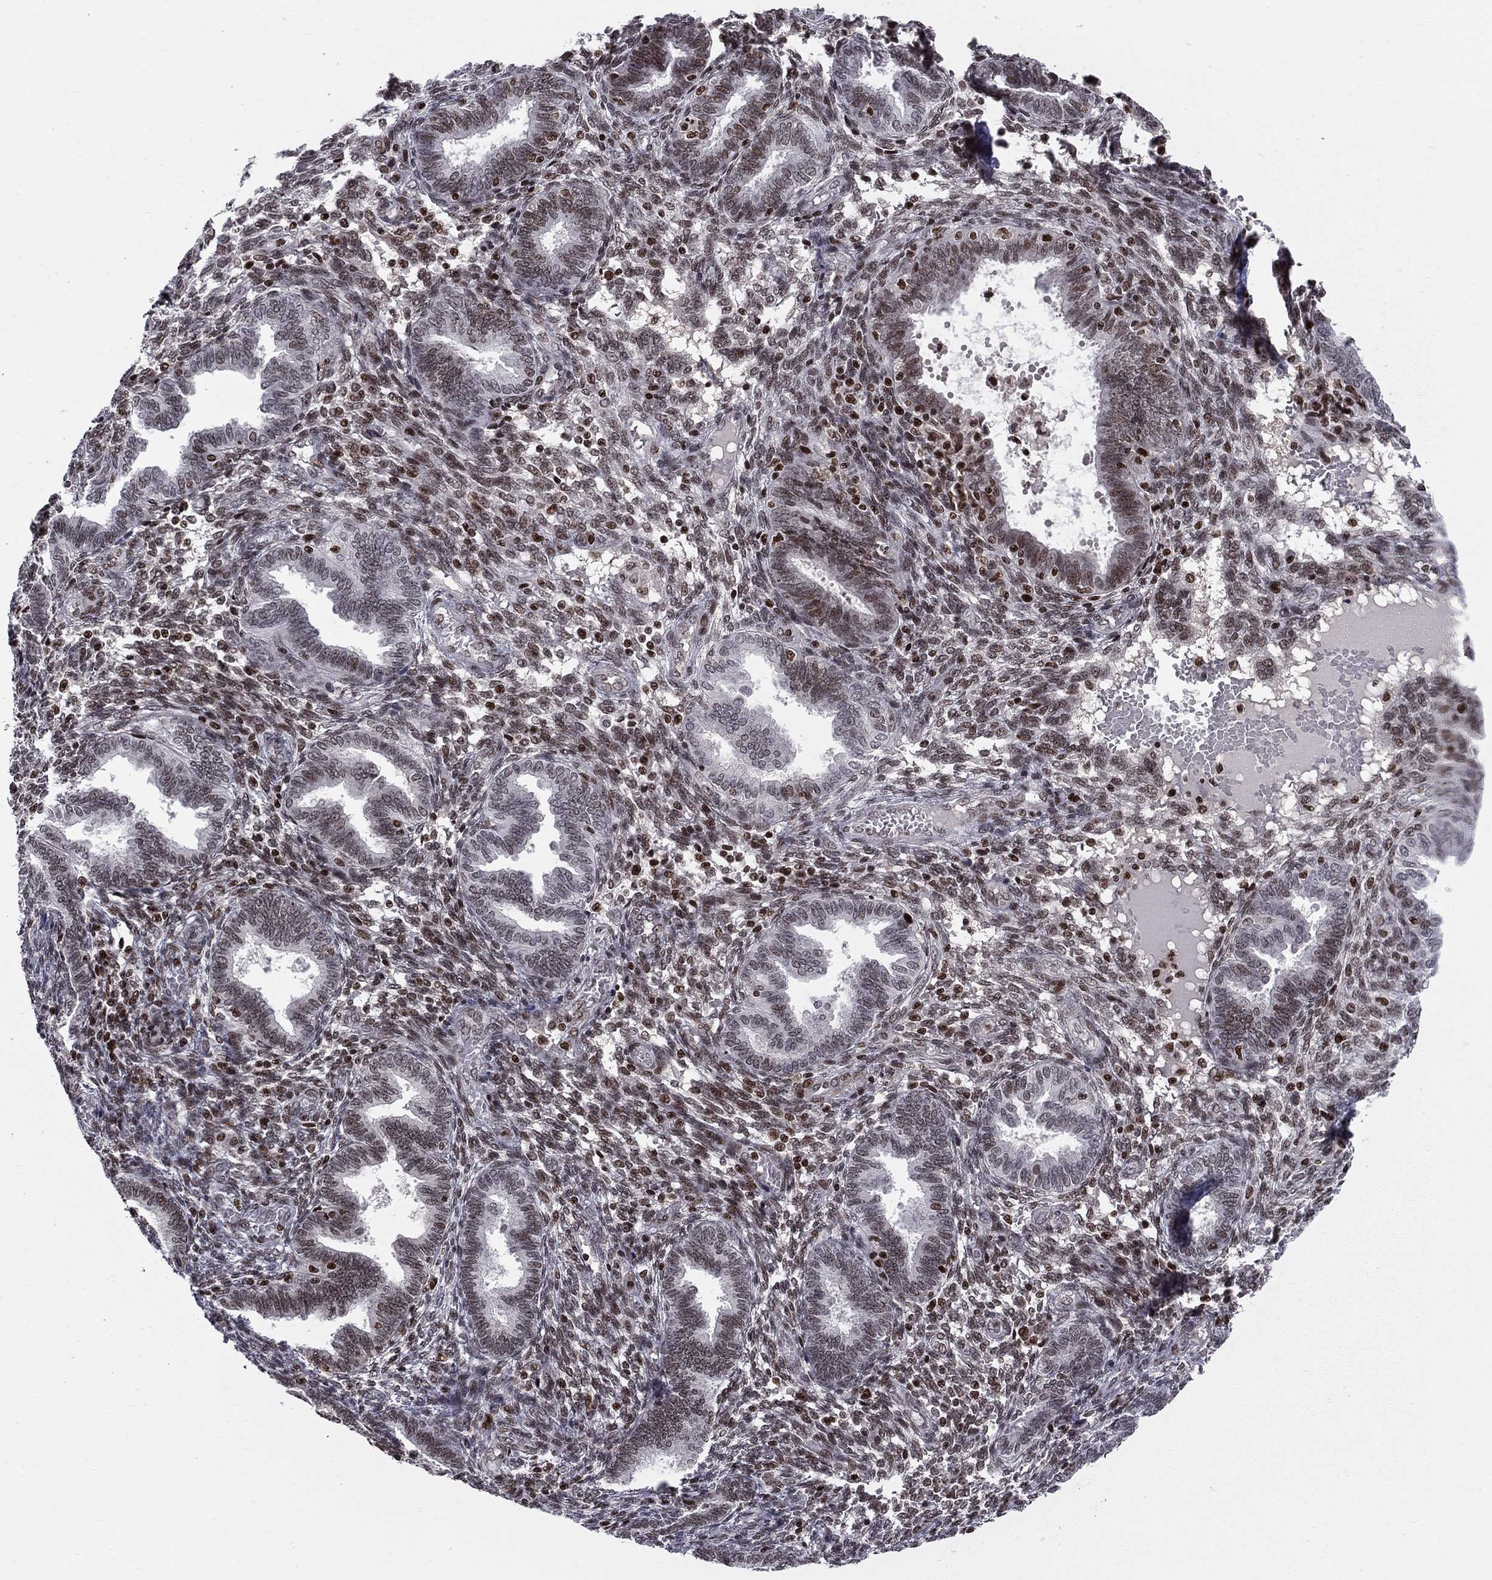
{"staining": {"intensity": "moderate", "quantity": "25%-75%", "location": "nuclear"}, "tissue": "endometrium", "cell_type": "Cells in endometrial stroma", "image_type": "normal", "snomed": [{"axis": "morphology", "description": "Normal tissue, NOS"}, {"axis": "topography", "description": "Endometrium"}], "caption": "Normal endometrium displays moderate nuclear expression in about 25%-75% of cells in endometrial stroma, visualized by immunohistochemistry. The staining was performed using DAB (3,3'-diaminobenzidine) to visualize the protein expression in brown, while the nuclei were stained in blue with hematoxylin (Magnification: 20x).", "gene": "RNASEH2C", "patient": {"sex": "female", "age": 42}}